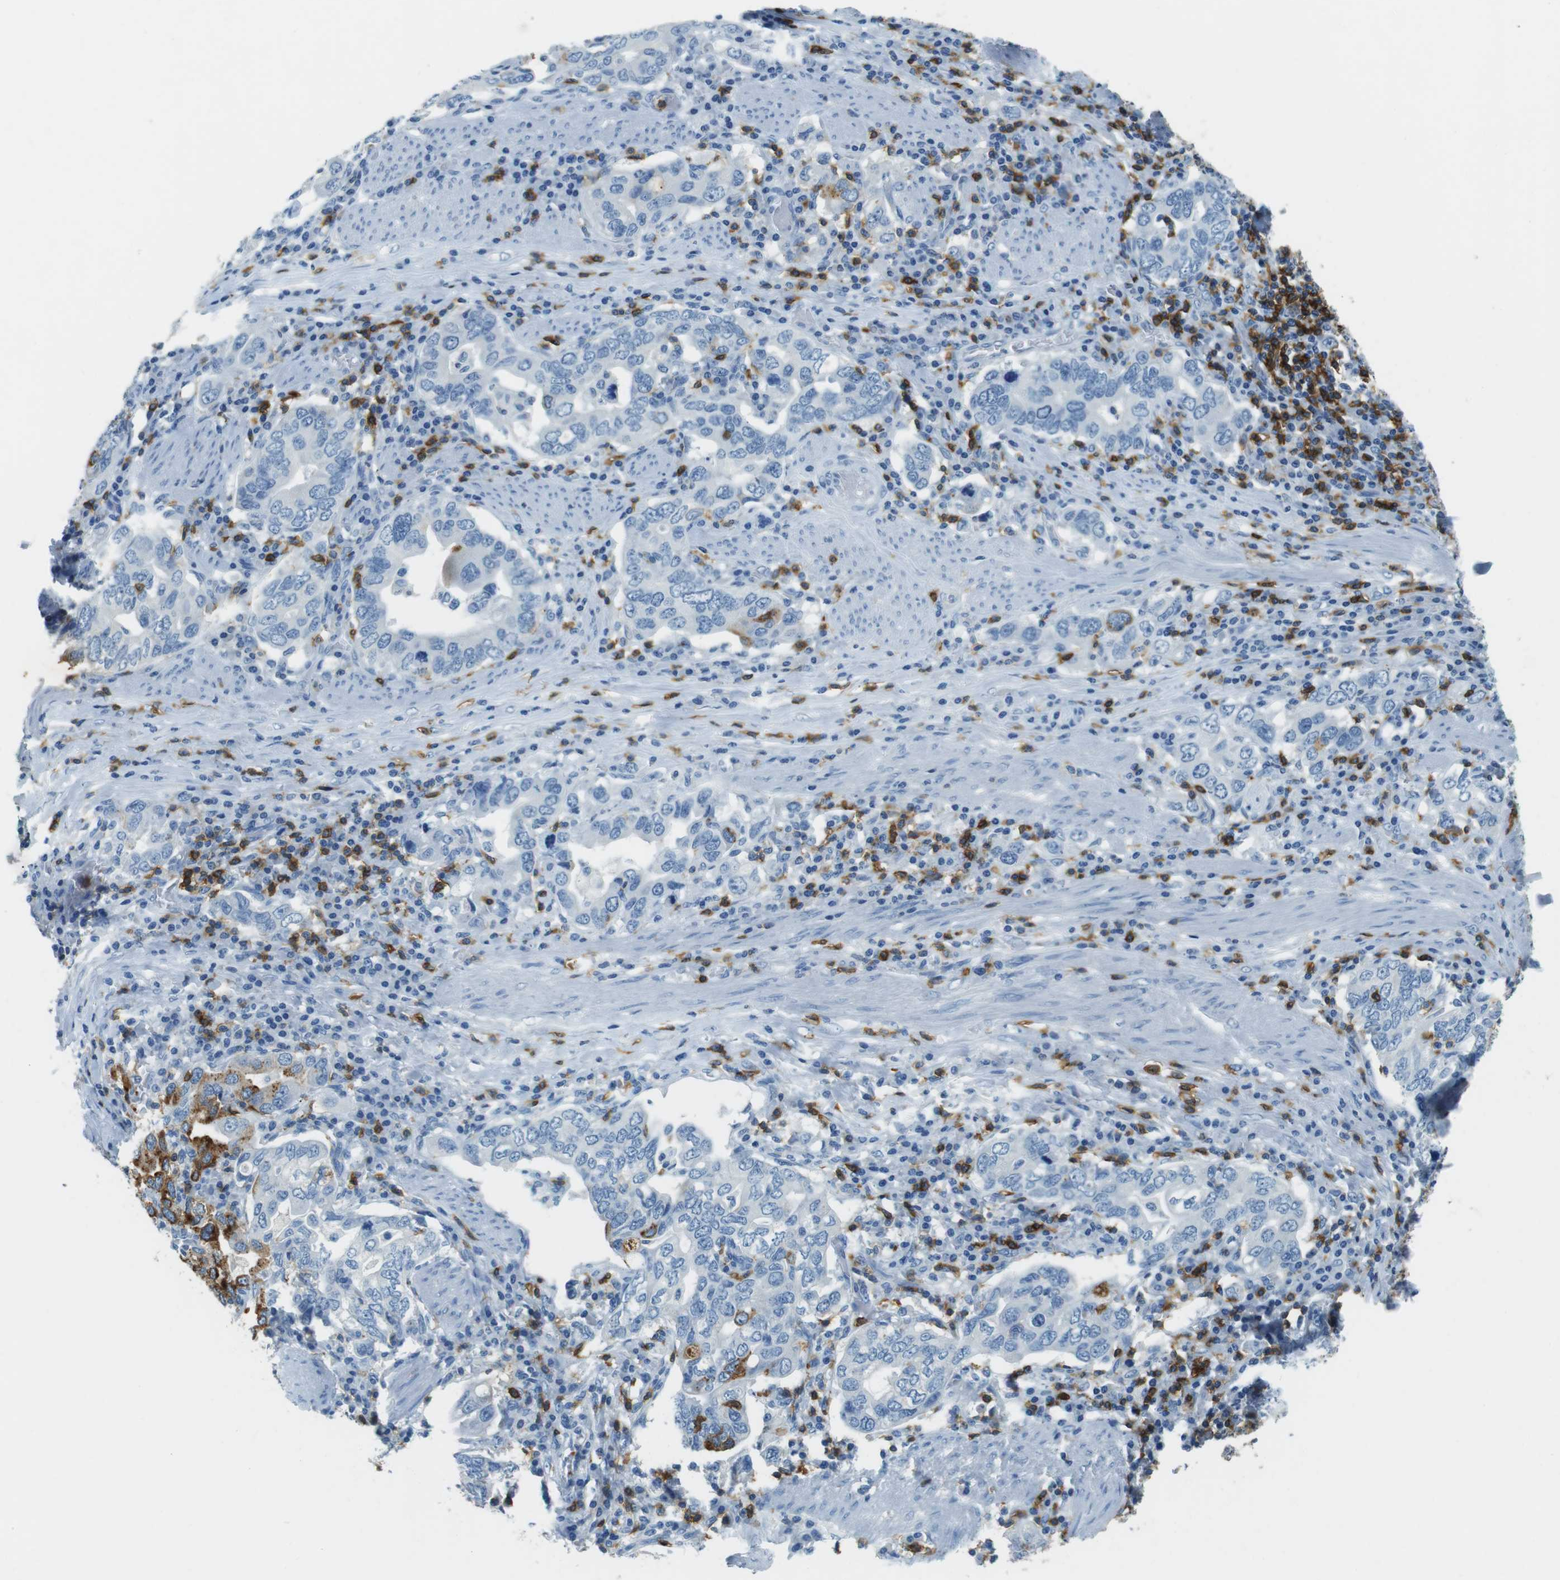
{"staining": {"intensity": "strong", "quantity": "<25%", "location": "cytoplasmic/membranous"}, "tissue": "stomach cancer", "cell_type": "Tumor cells", "image_type": "cancer", "snomed": [{"axis": "morphology", "description": "Adenocarcinoma, NOS"}, {"axis": "topography", "description": "Stomach, upper"}], "caption": "Adenocarcinoma (stomach) stained for a protein (brown) exhibits strong cytoplasmic/membranous positive expression in approximately <25% of tumor cells.", "gene": "LAT", "patient": {"sex": "male", "age": 62}}